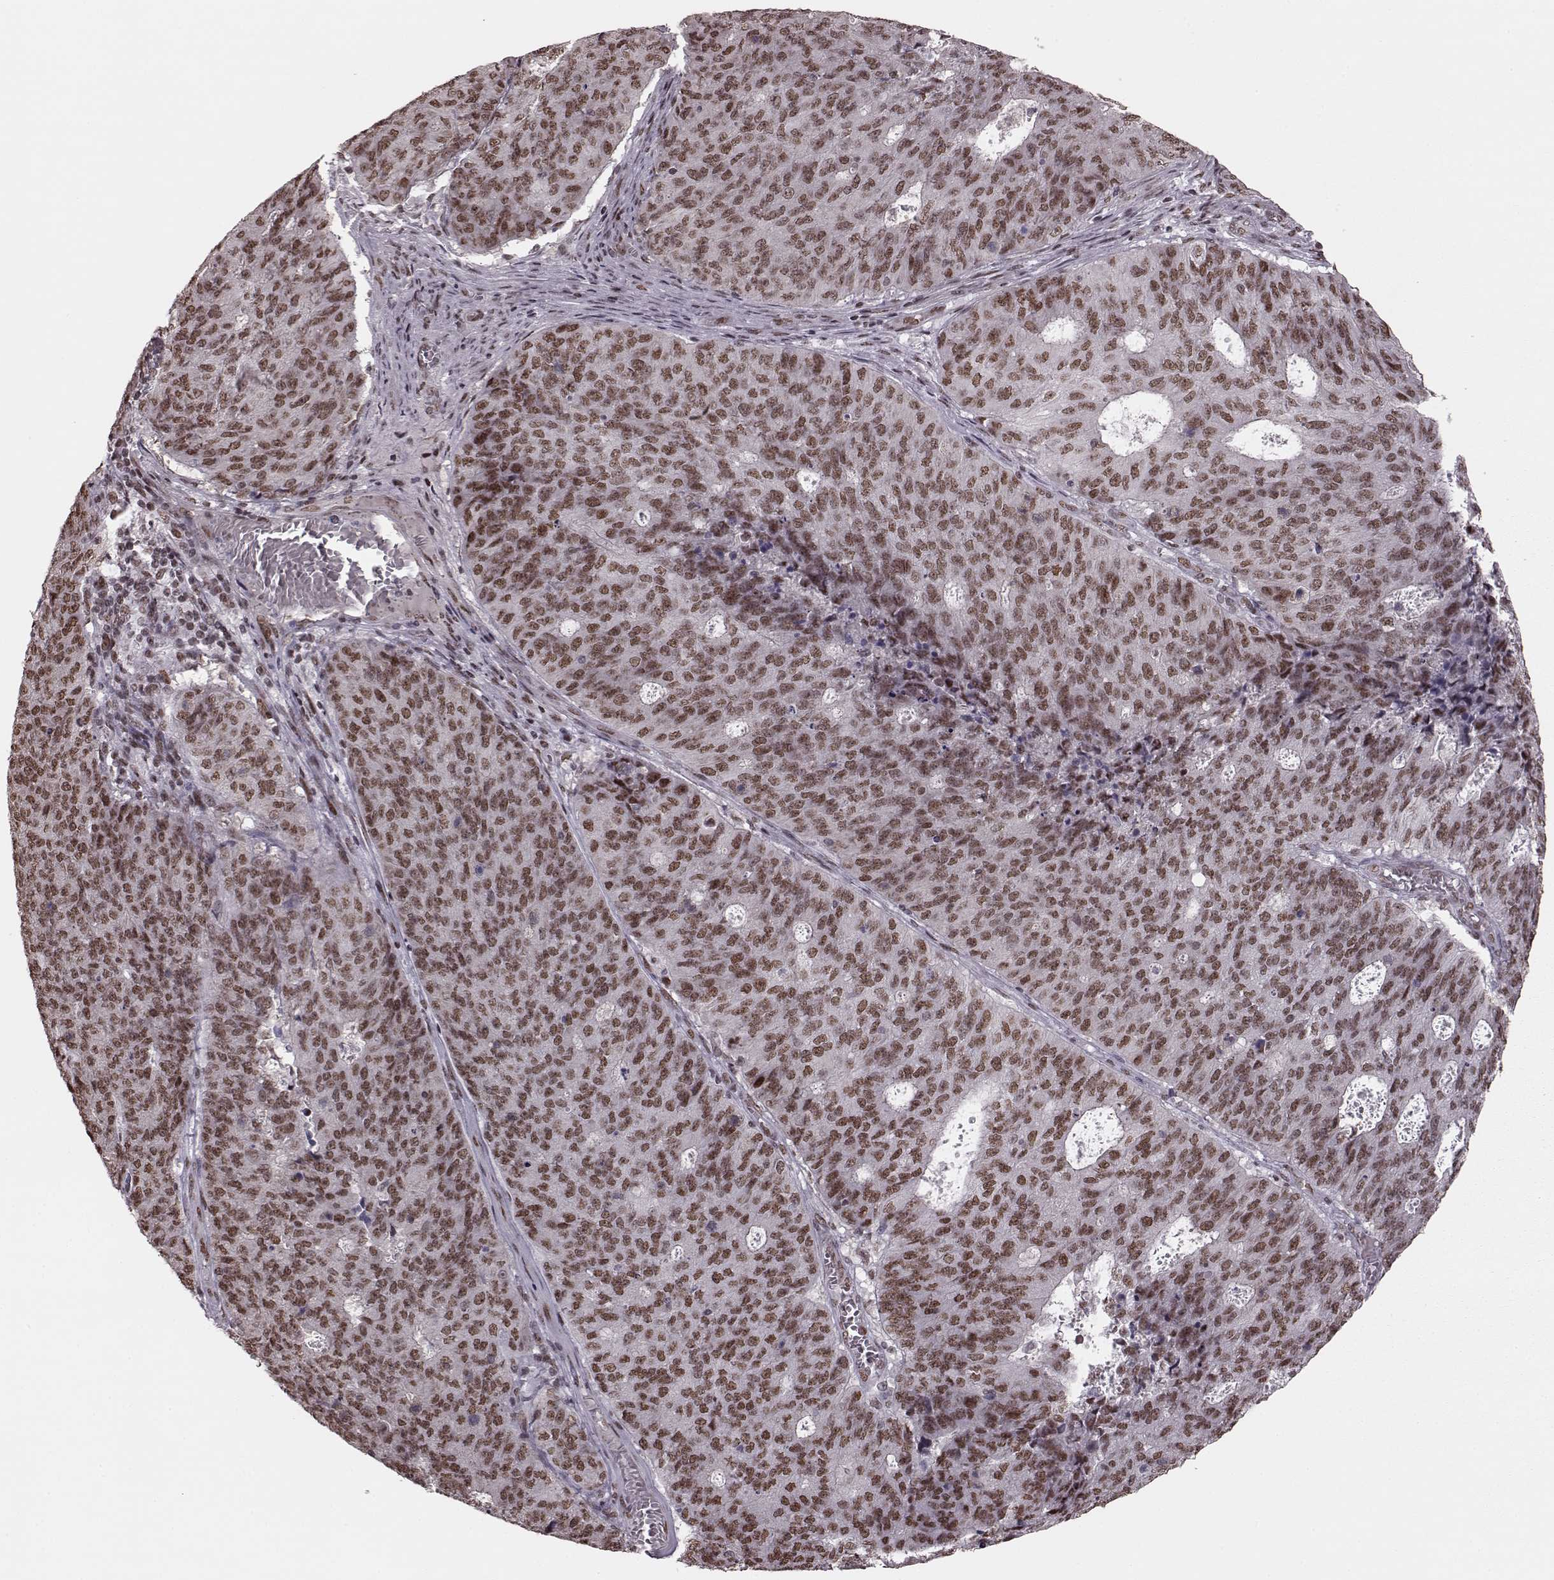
{"staining": {"intensity": "moderate", "quantity": ">75%", "location": "nuclear"}, "tissue": "endometrial cancer", "cell_type": "Tumor cells", "image_type": "cancer", "snomed": [{"axis": "morphology", "description": "Adenocarcinoma, NOS"}, {"axis": "topography", "description": "Endometrium"}], "caption": "Protein expression analysis of human endometrial cancer reveals moderate nuclear positivity in approximately >75% of tumor cells. Immunohistochemistry (ihc) stains the protein in brown and the nuclei are stained blue.", "gene": "NR2C1", "patient": {"sex": "female", "age": 82}}